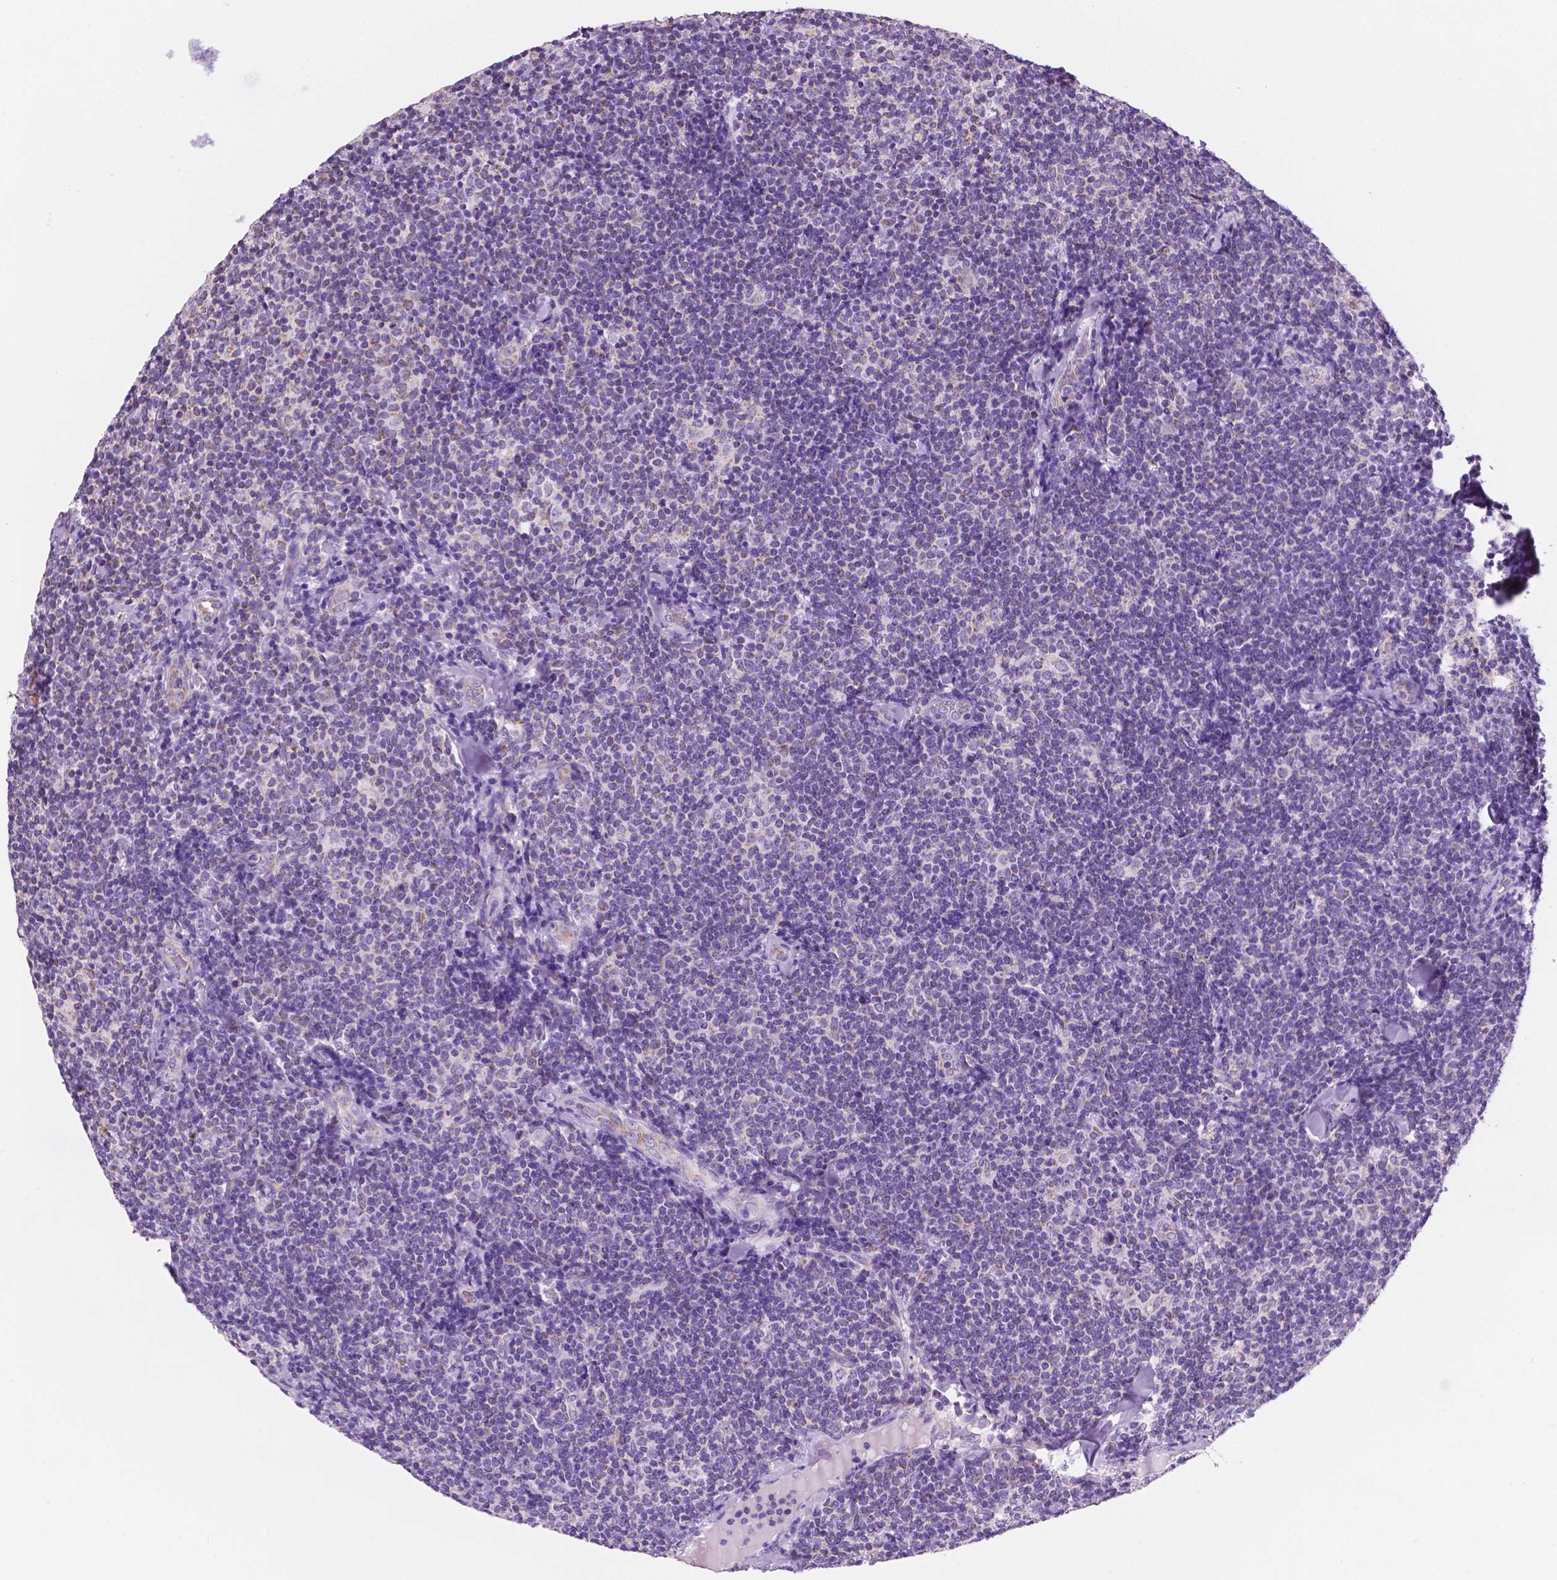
{"staining": {"intensity": "negative", "quantity": "none", "location": "none"}, "tissue": "lymphoma", "cell_type": "Tumor cells", "image_type": "cancer", "snomed": [{"axis": "morphology", "description": "Malignant lymphoma, non-Hodgkin's type, Low grade"}, {"axis": "topography", "description": "Lymph node"}], "caption": "This image is of malignant lymphoma, non-Hodgkin's type (low-grade) stained with immunohistochemistry to label a protein in brown with the nuclei are counter-stained blue. There is no staining in tumor cells. Nuclei are stained in blue.", "gene": "TRPV5", "patient": {"sex": "female", "age": 56}}